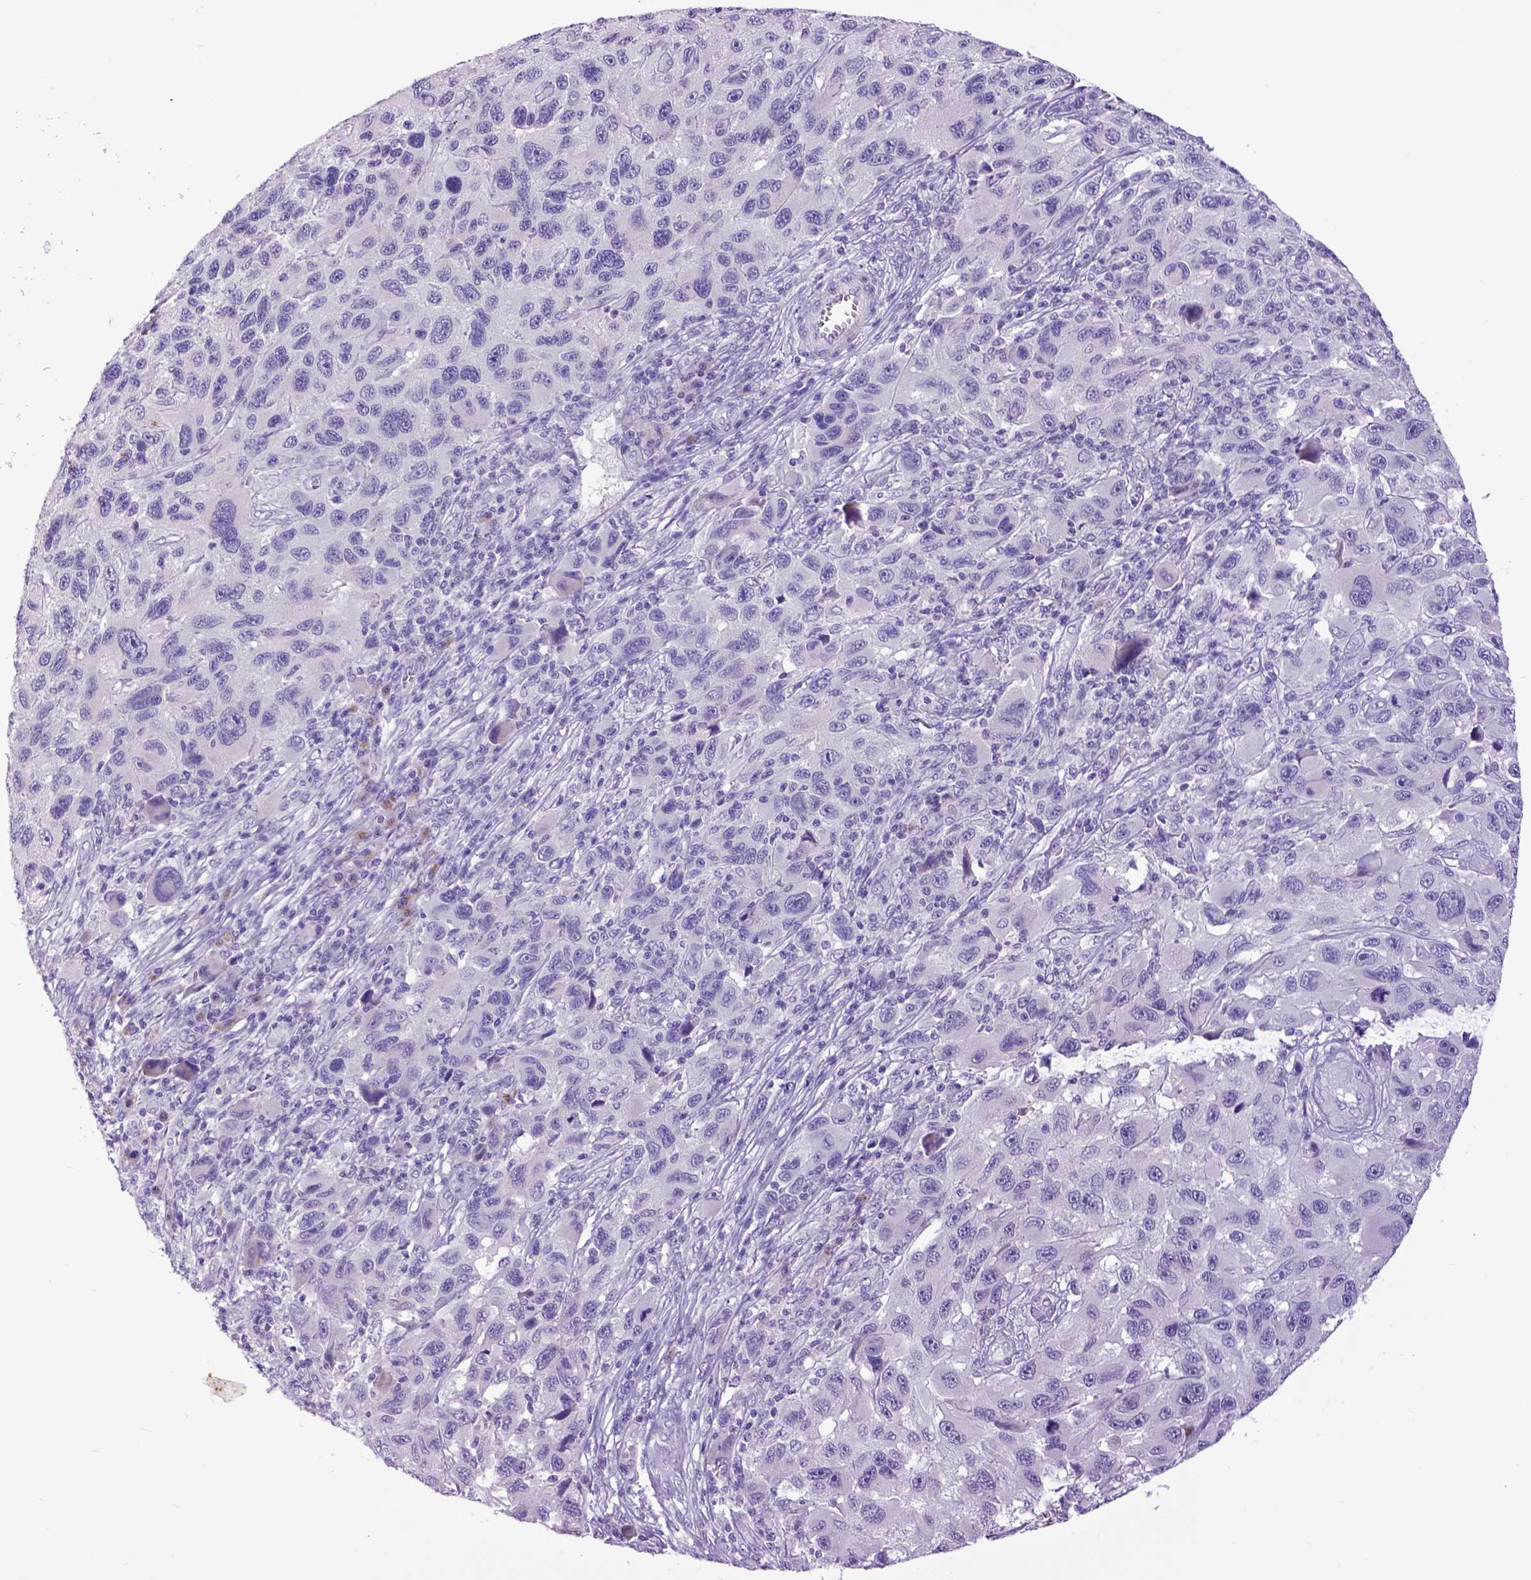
{"staining": {"intensity": "negative", "quantity": "none", "location": "none"}, "tissue": "melanoma", "cell_type": "Tumor cells", "image_type": "cancer", "snomed": [{"axis": "morphology", "description": "Malignant melanoma, NOS"}, {"axis": "topography", "description": "Skin"}], "caption": "Image shows no protein positivity in tumor cells of malignant melanoma tissue.", "gene": "RAB25", "patient": {"sex": "male", "age": 53}}